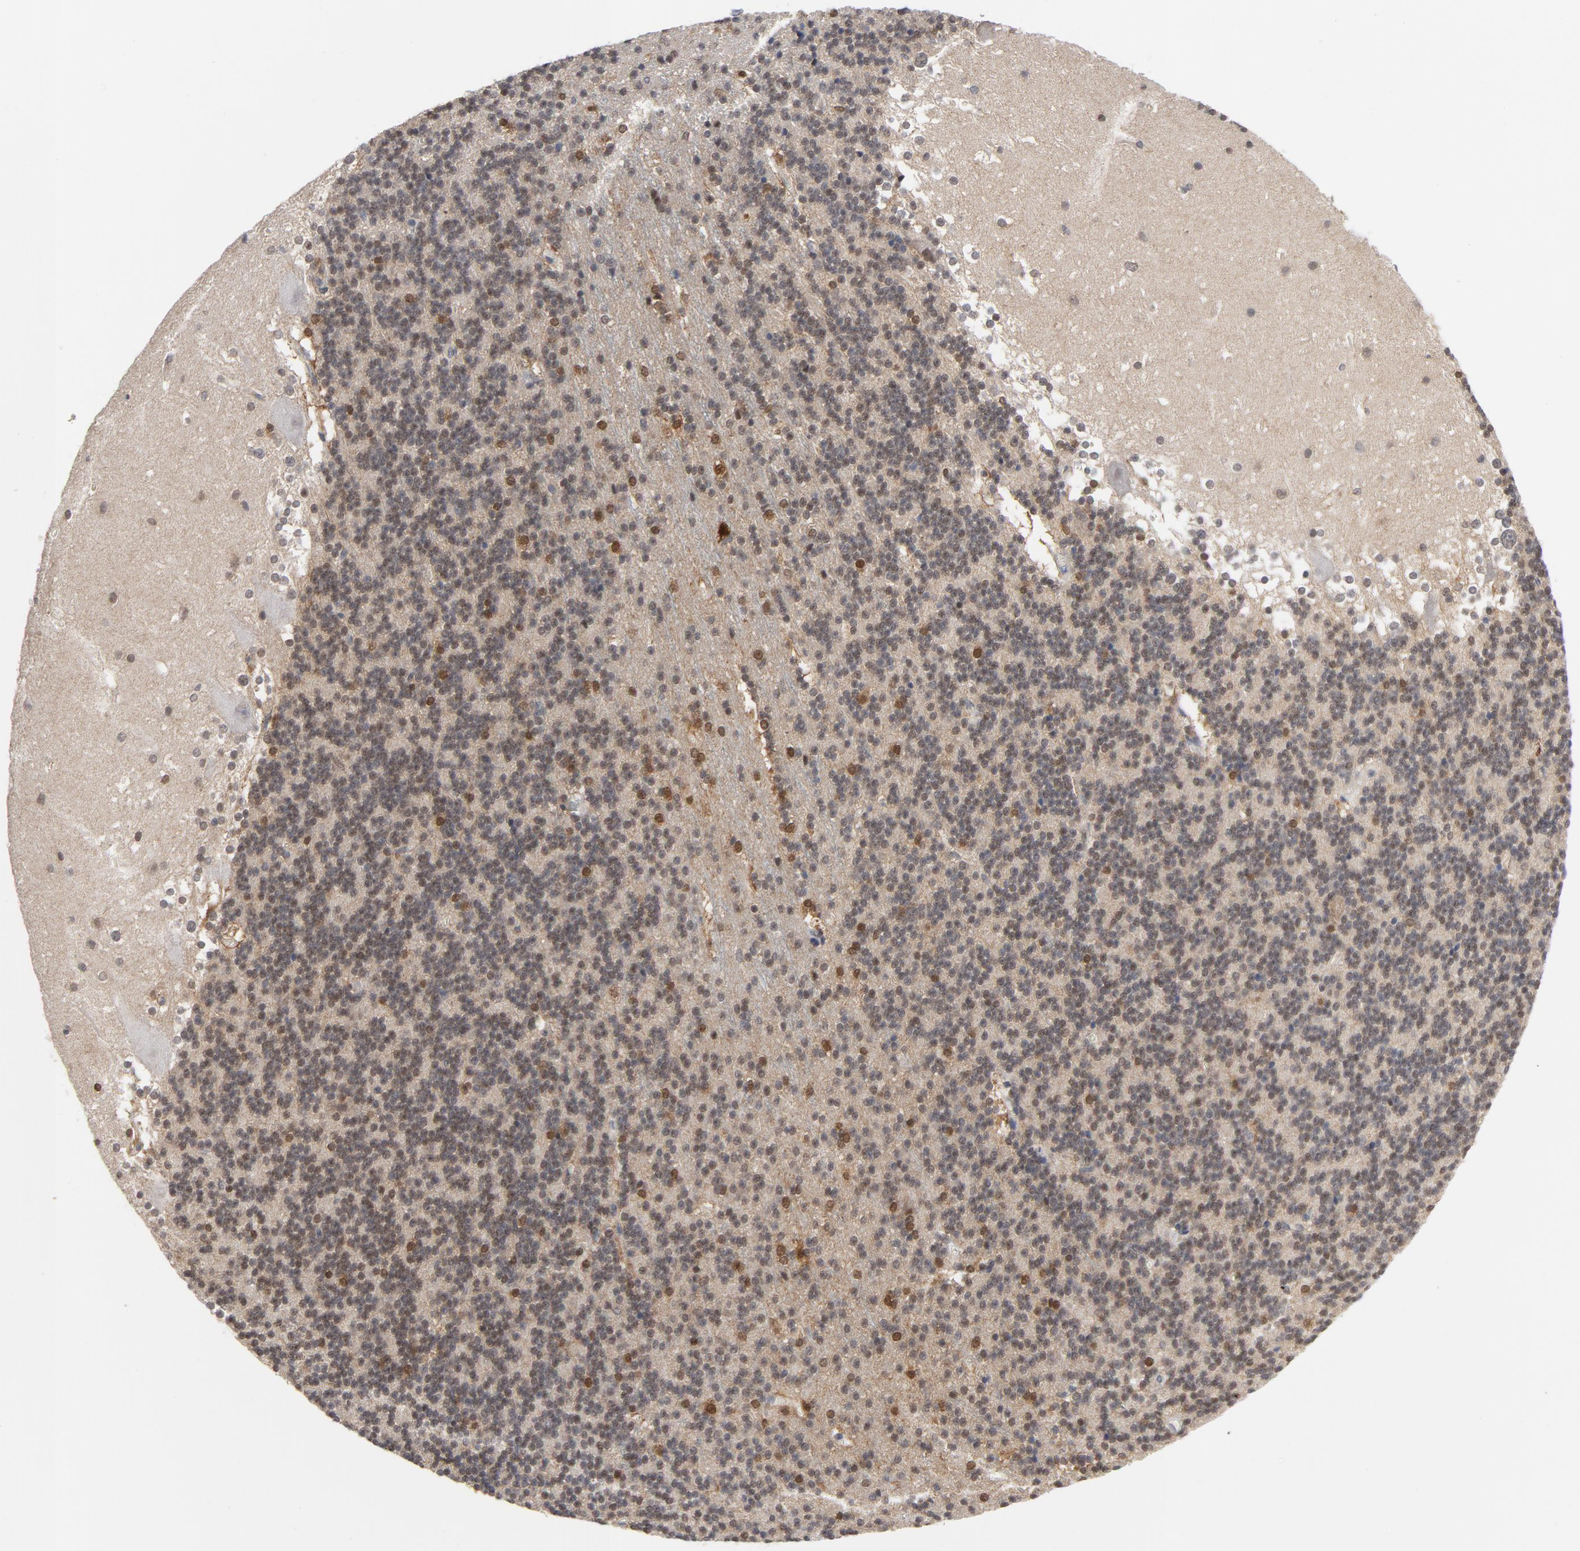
{"staining": {"intensity": "moderate", "quantity": ">75%", "location": "nuclear"}, "tissue": "cerebellum", "cell_type": "Cells in granular layer", "image_type": "normal", "snomed": [{"axis": "morphology", "description": "Normal tissue, NOS"}, {"axis": "topography", "description": "Cerebellum"}], "caption": "Protein expression analysis of unremarkable human cerebellum reveals moderate nuclear expression in about >75% of cells in granular layer. (DAB IHC with brightfield microscopy, high magnification).", "gene": "PRDX1", "patient": {"sex": "female", "age": 19}}